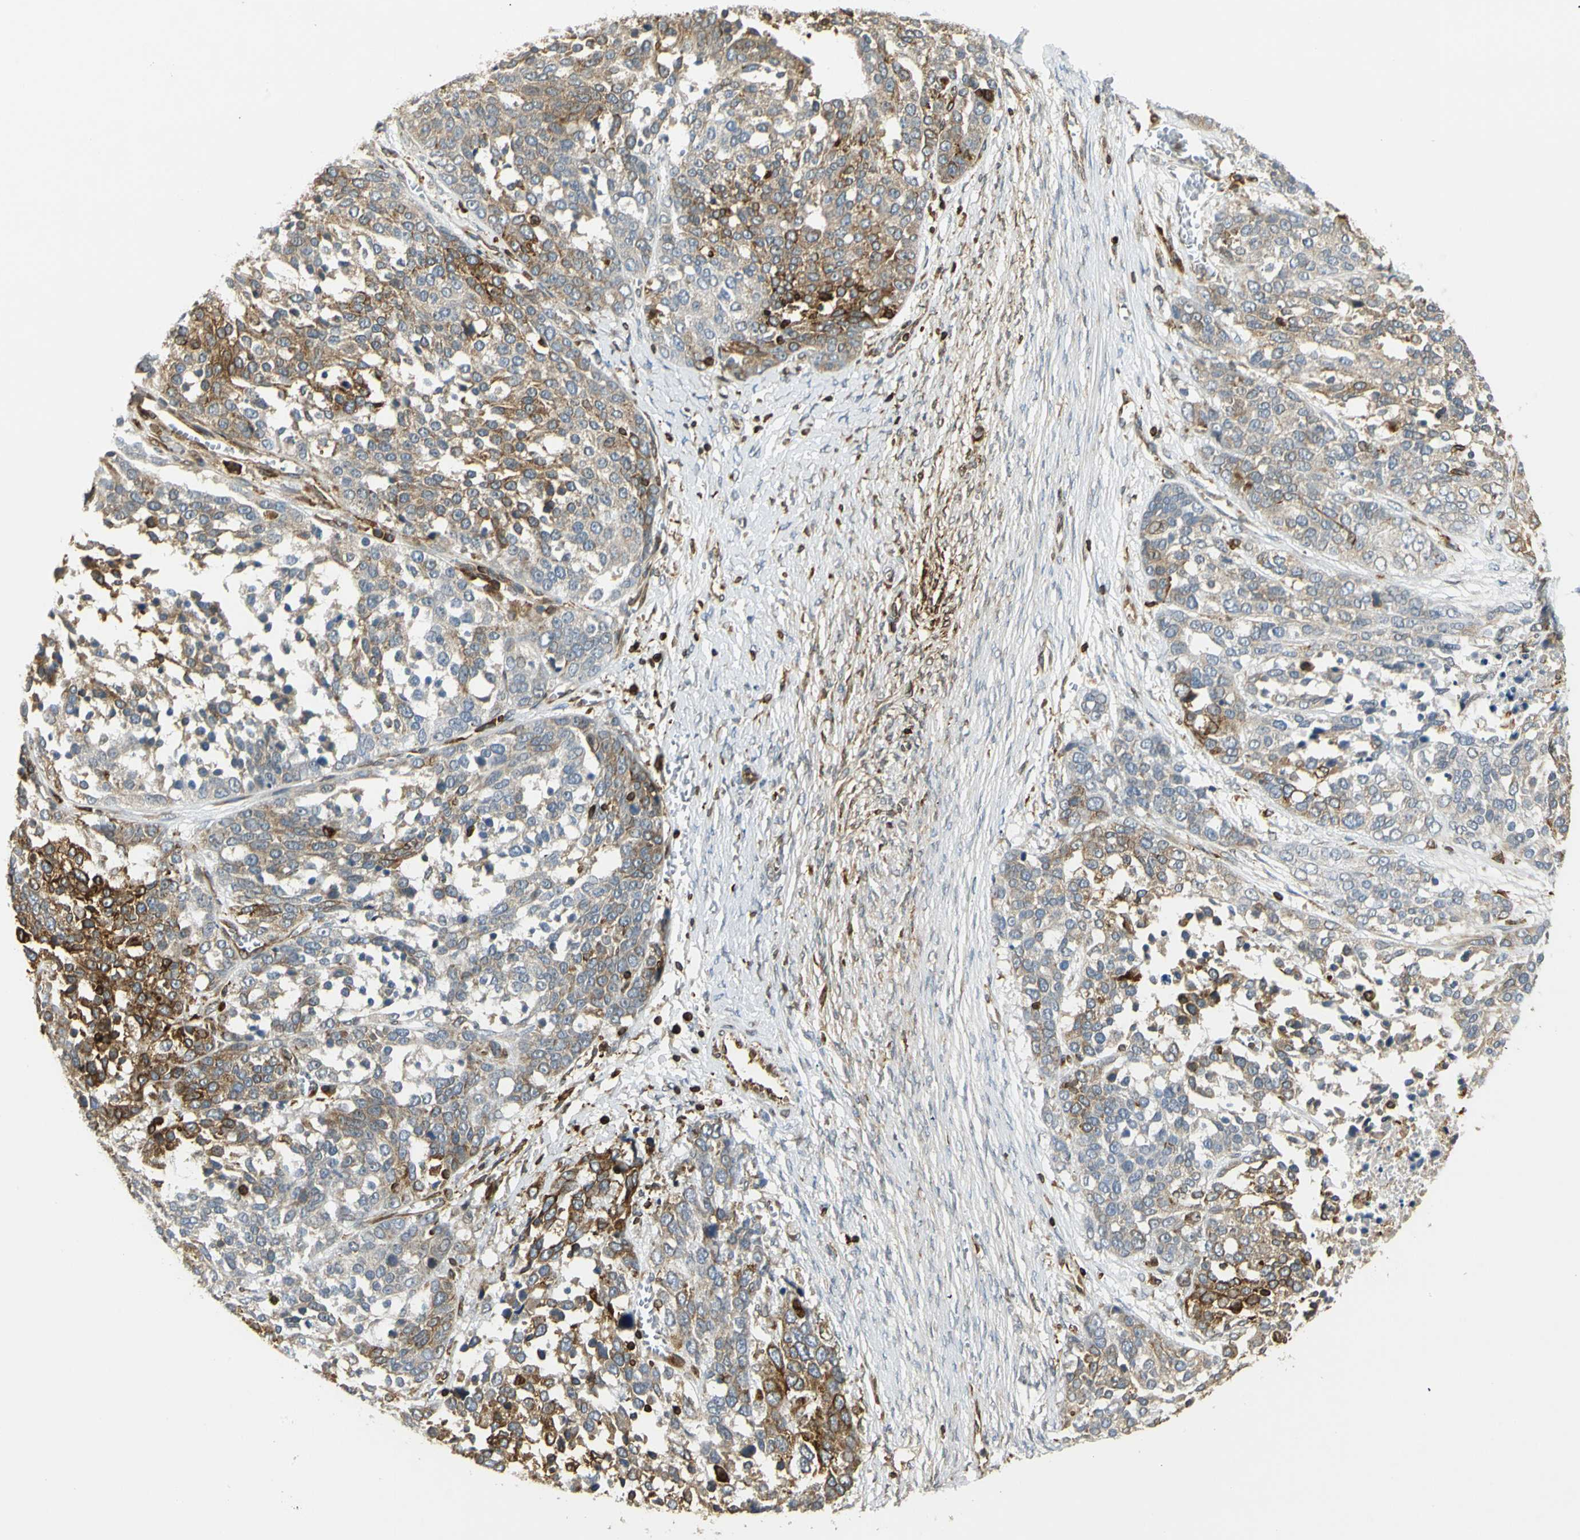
{"staining": {"intensity": "strong", "quantity": ">75%", "location": "cytoplasmic/membranous"}, "tissue": "ovarian cancer", "cell_type": "Tumor cells", "image_type": "cancer", "snomed": [{"axis": "morphology", "description": "Cystadenocarcinoma, serous, NOS"}, {"axis": "topography", "description": "Ovary"}], "caption": "Human ovarian cancer stained with a brown dye shows strong cytoplasmic/membranous positive expression in about >75% of tumor cells.", "gene": "TAPBP", "patient": {"sex": "female", "age": 44}}